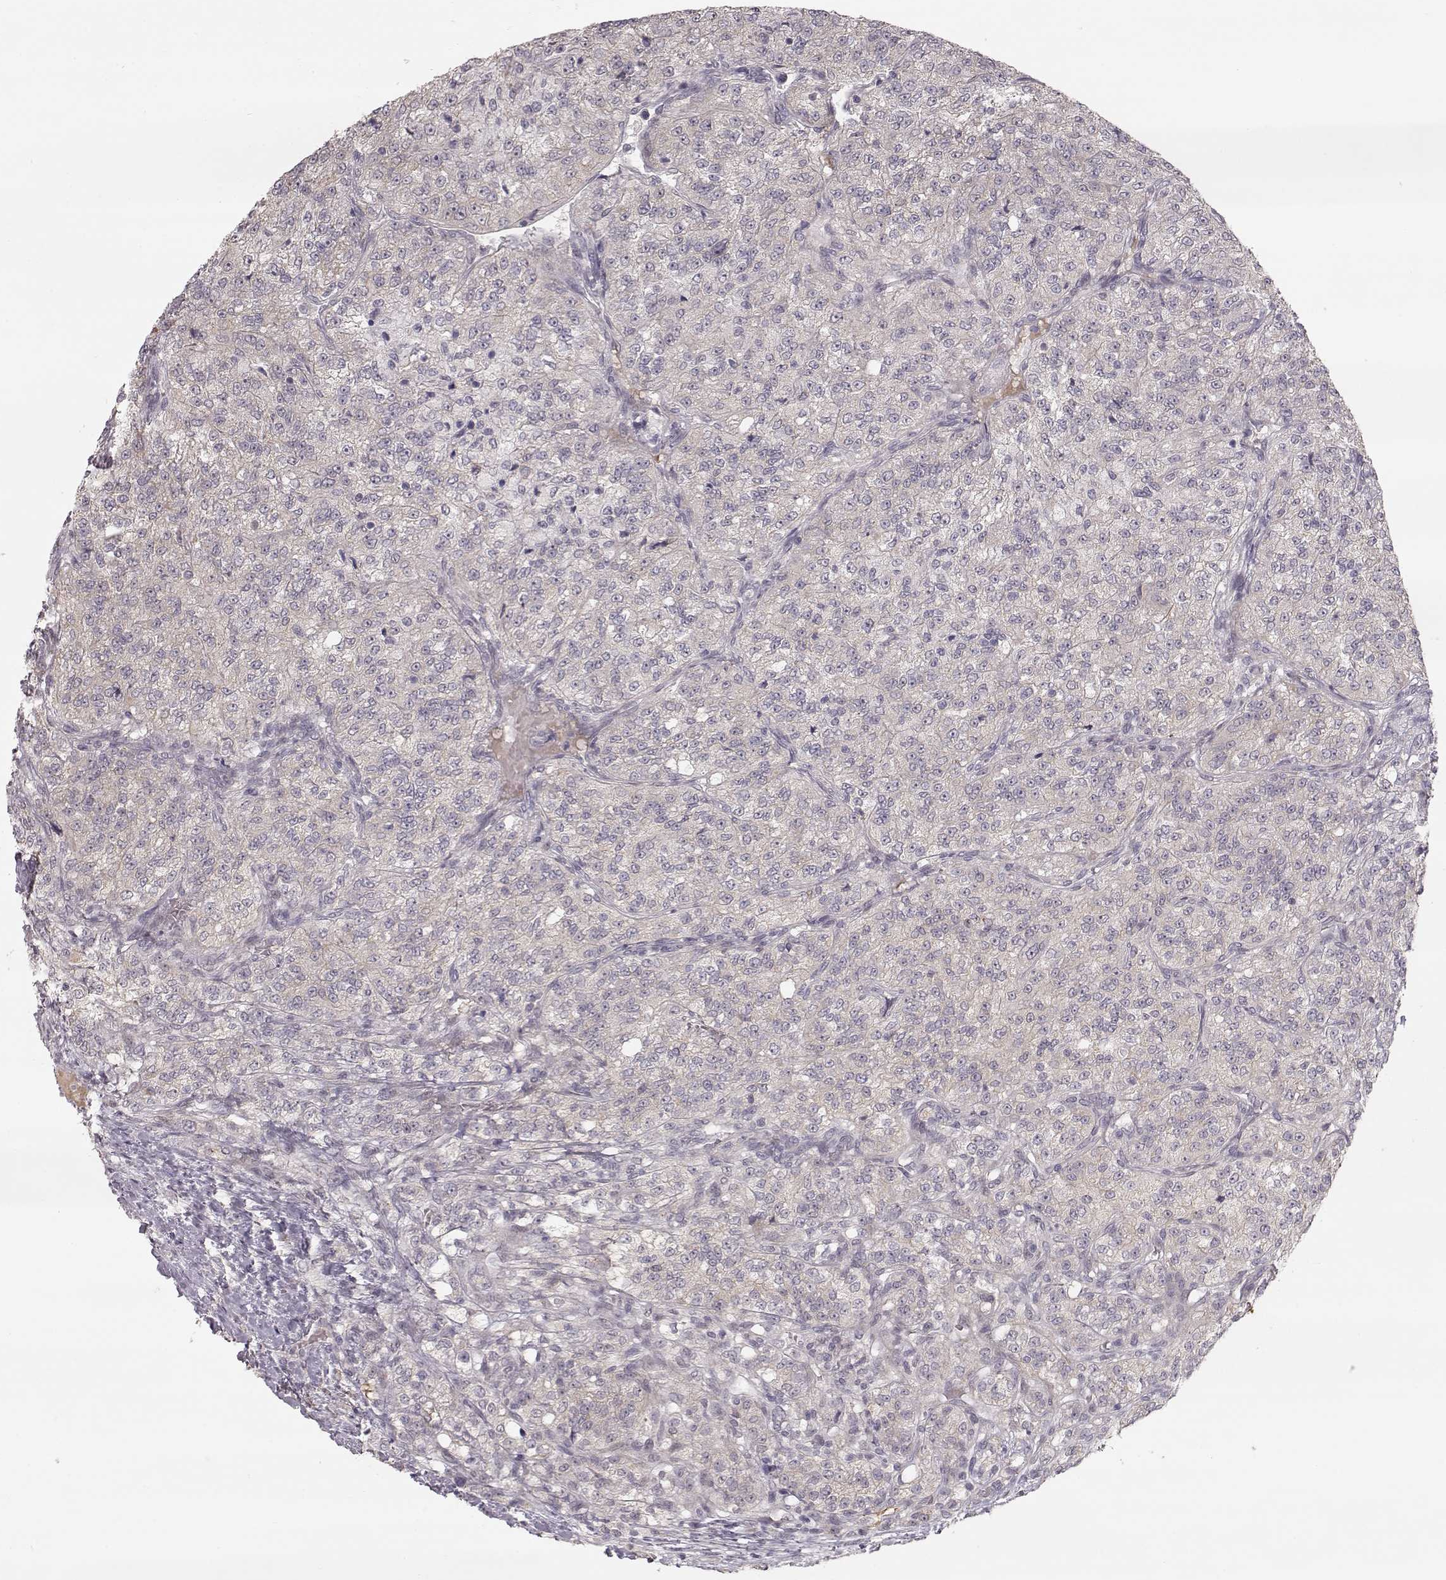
{"staining": {"intensity": "negative", "quantity": "none", "location": "none"}, "tissue": "renal cancer", "cell_type": "Tumor cells", "image_type": "cancer", "snomed": [{"axis": "morphology", "description": "Adenocarcinoma, NOS"}, {"axis": "topography", "description": "Kidney"}], "caption": "DAB immunohistochemical staining of renal cancer (adenocarcinoma) exhibits no significant positivity in tumor cells. (DAB IHC with hematoxylin counter stain).", "gene": "PNMT", "patient": {"sex": "female", "age": 63}}